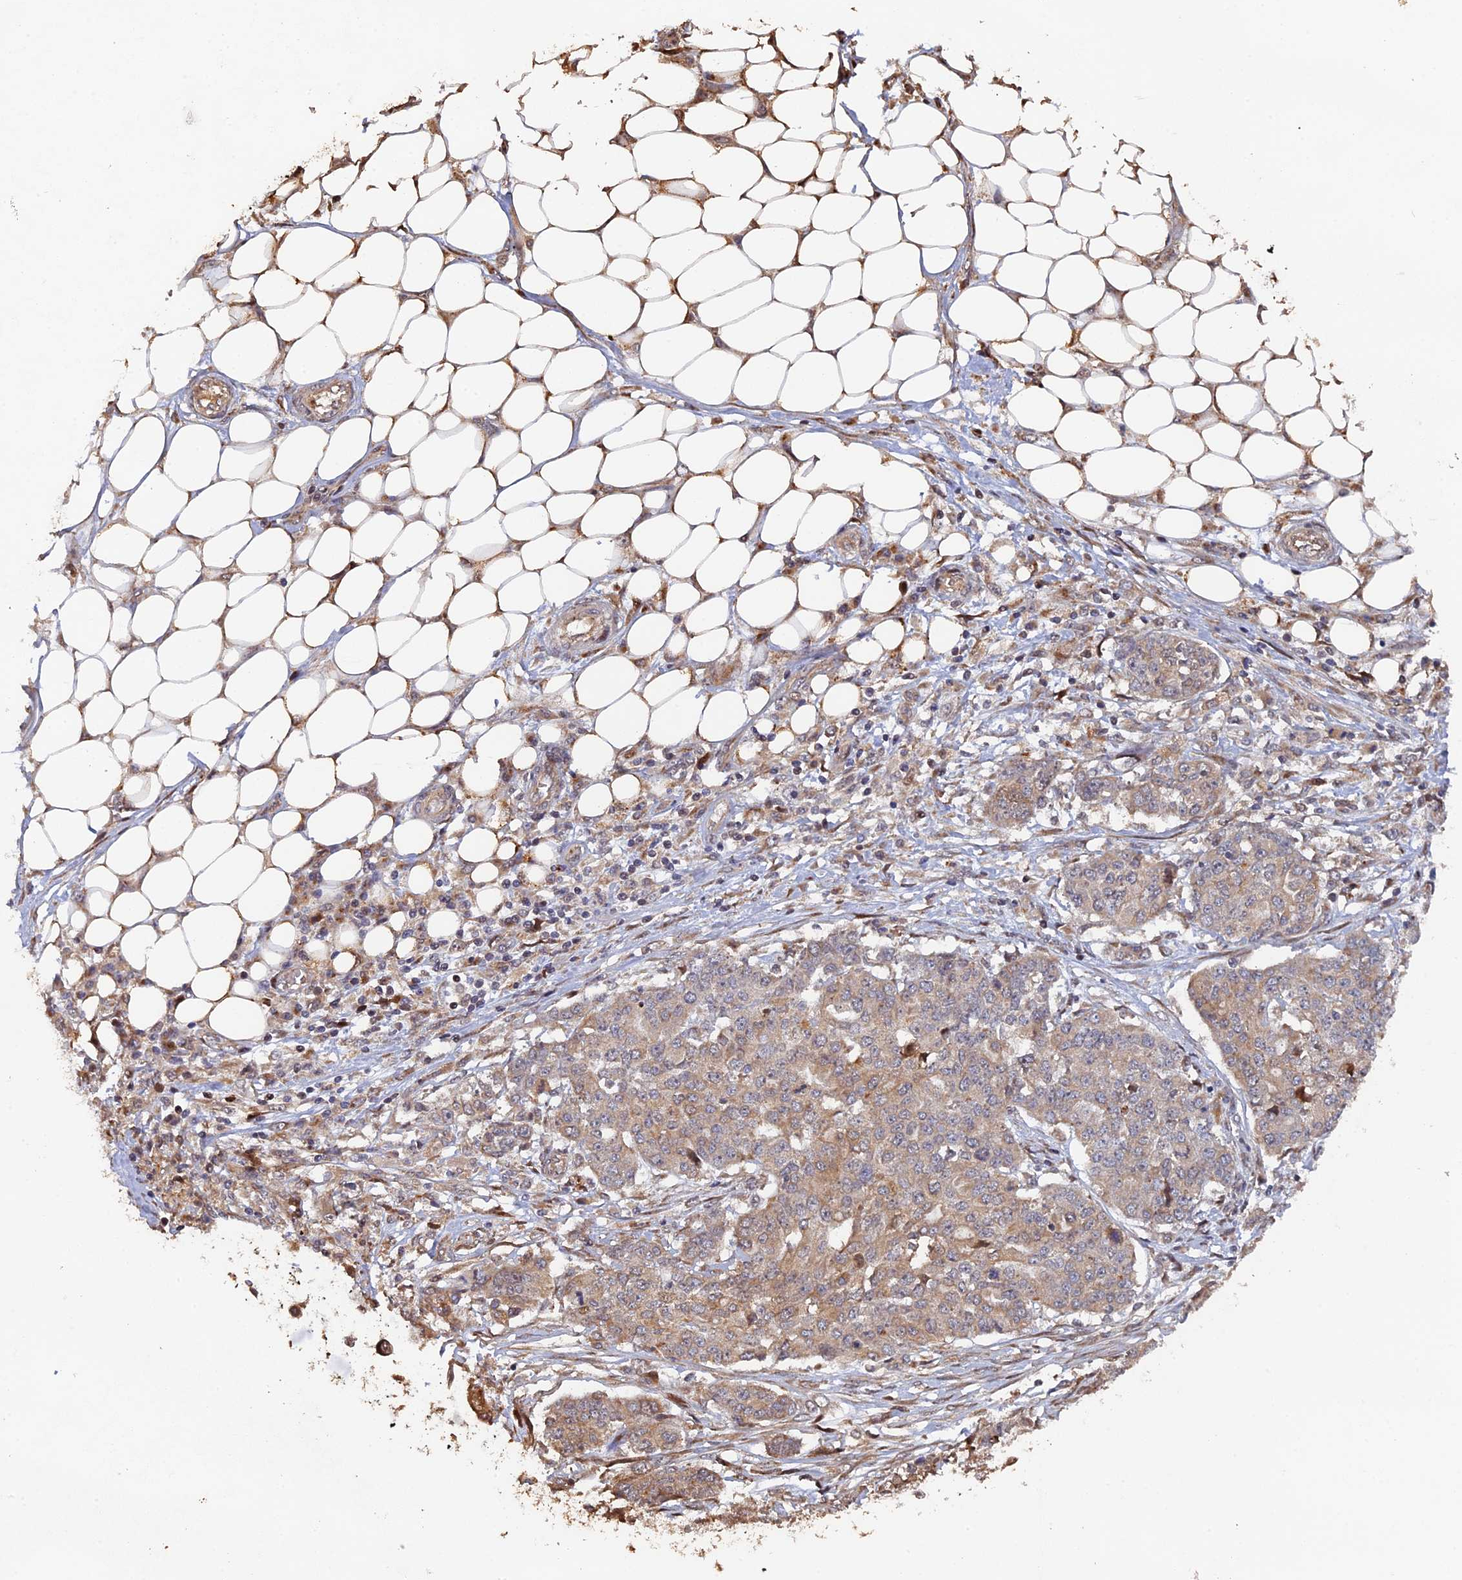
{"staining": {"intensity": "moderate", "quantity": "25%-75%", "location": "cytoplasmic/membranous"}, "tissue": "ovarian cancer", "cell_type": "Tumor cells", "image_type": "cancer", "snomed": [{"axis": "morphology", "description": "Cystadenocarcinoma, serous, NOS"}, {"axis": "topography", "description": "Soft tissue"}, {"axis": "topography", "description": "Ovary"}], "caption": "Protein expression analysis of human ovarian cancer (serous cystadenocarcinoma) reveals moderate cytoplasmic/membranous positivity in about 25%-75% of tumor cells.", "gene": "VPS37C", "patient": {"sex": "female", "age": 57}}